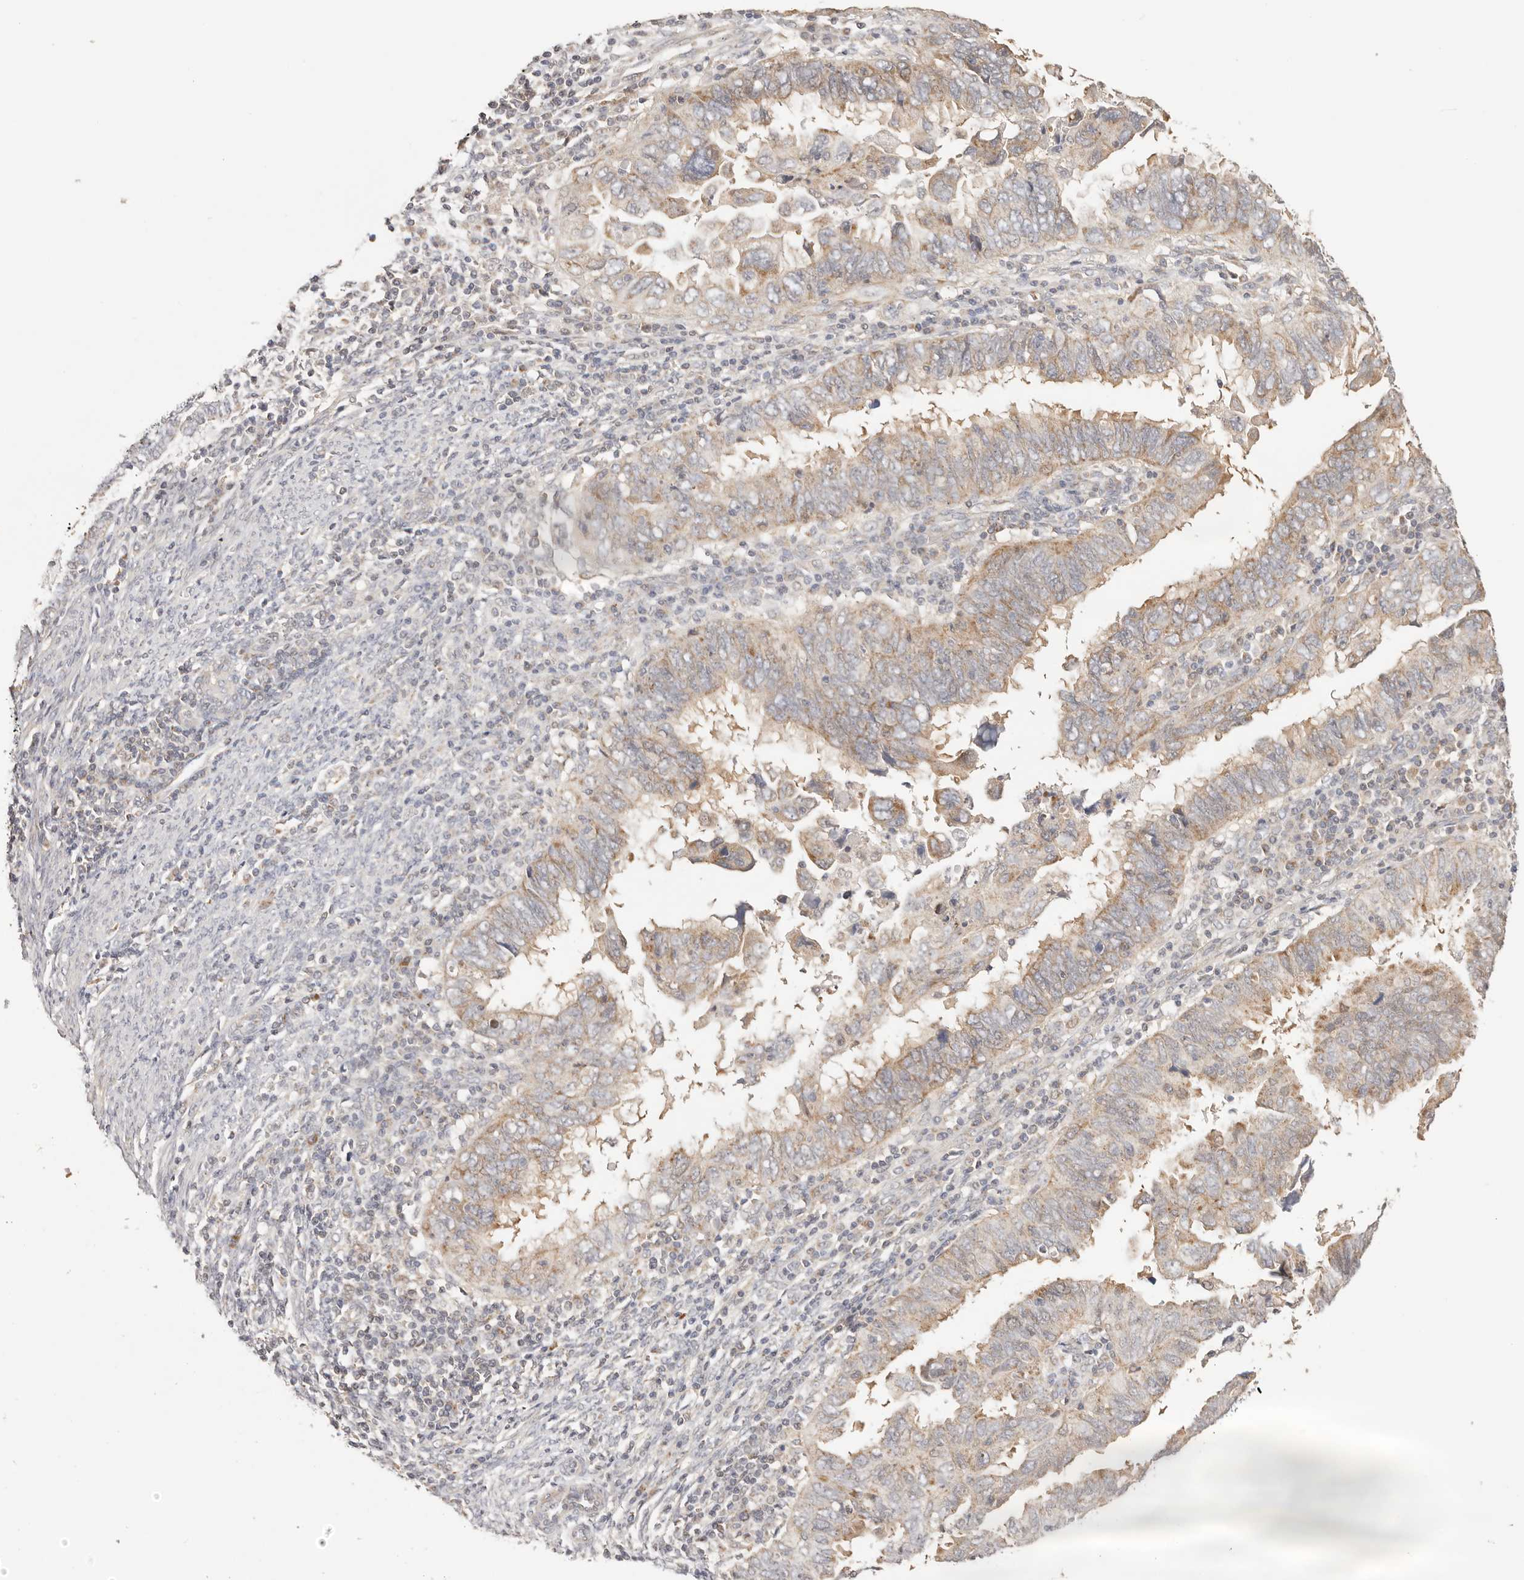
{"staining": {"intensity": "weak", "quantity": ">75%", "location": "cytoplasmic/membranous"}, "tissue": "endometrial cancer", "cell_type": "Tumor cells", "image_type": "cancer", "snomed": [{"axis": "morphology", "description": "Adenocarcinoma, NOS"}, {"axis": "topography", "description": "Uterus"}], "caption": "Protein staining of endometrial adenocarcinoma tissue shows weak cytoplasmic/membranous staining in approximately >75% of tumor cells.", "gene": "KCMF1", "patient": {"sex": "female", "age": 77}}